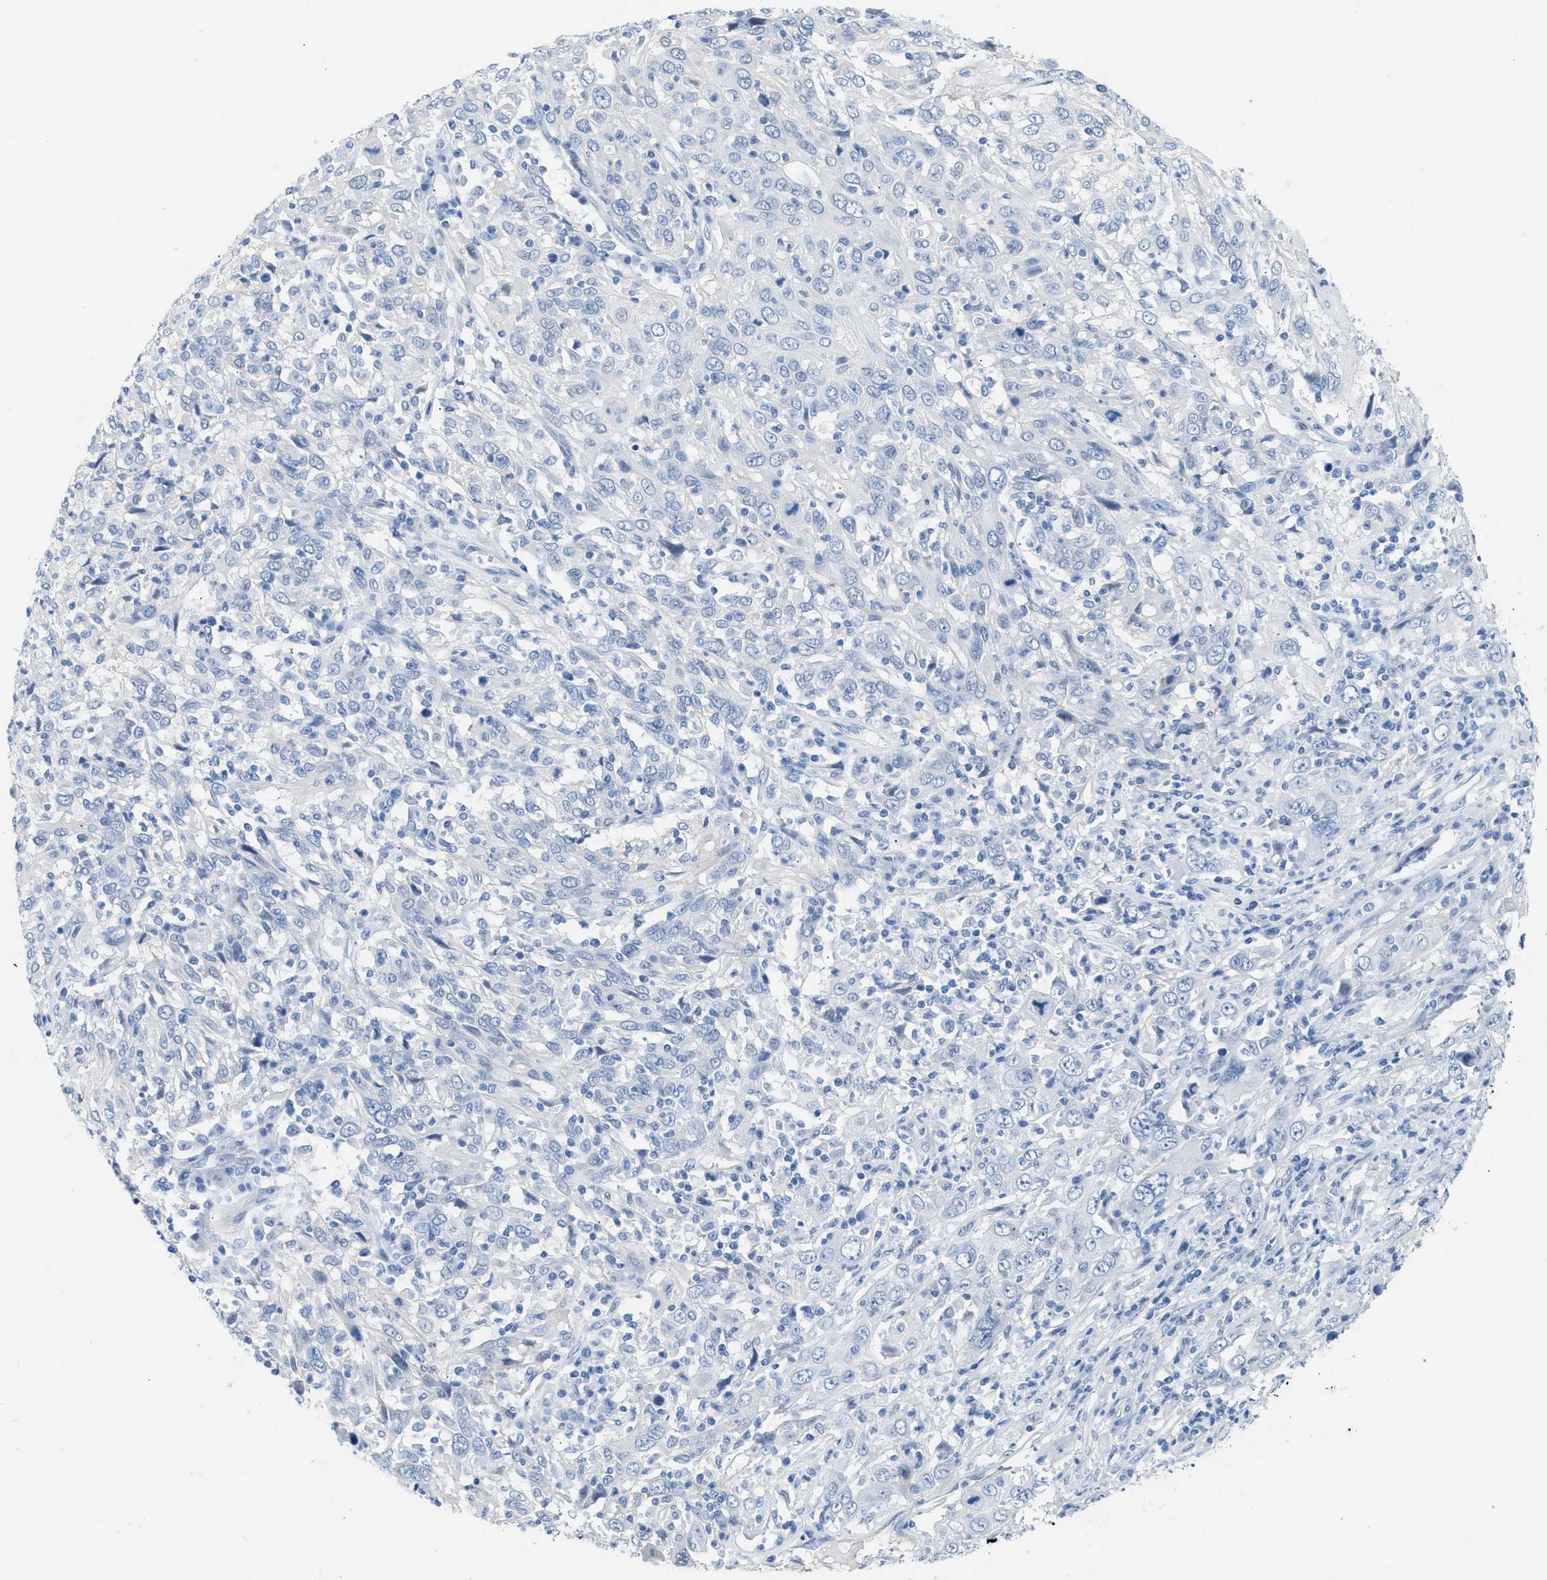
{"staining": {"intensity": "negative", "quantity": "none", "location": "none"}, "tissue": "cervical cancer", "cell_type": "Tumor cells", "image_type": "cancer", "snomed": [{"axis": "morphology", "description": "Squamous cell carcinoma, NOS"}, {"axis": "topography", "description": "Cervix"}], "caption": "Tumor cells are negative for brown protein staining in squamous cell carcinoma (cervical).", "gene": "SPAM1", "patient": {"sex": "female", "age": 46}}